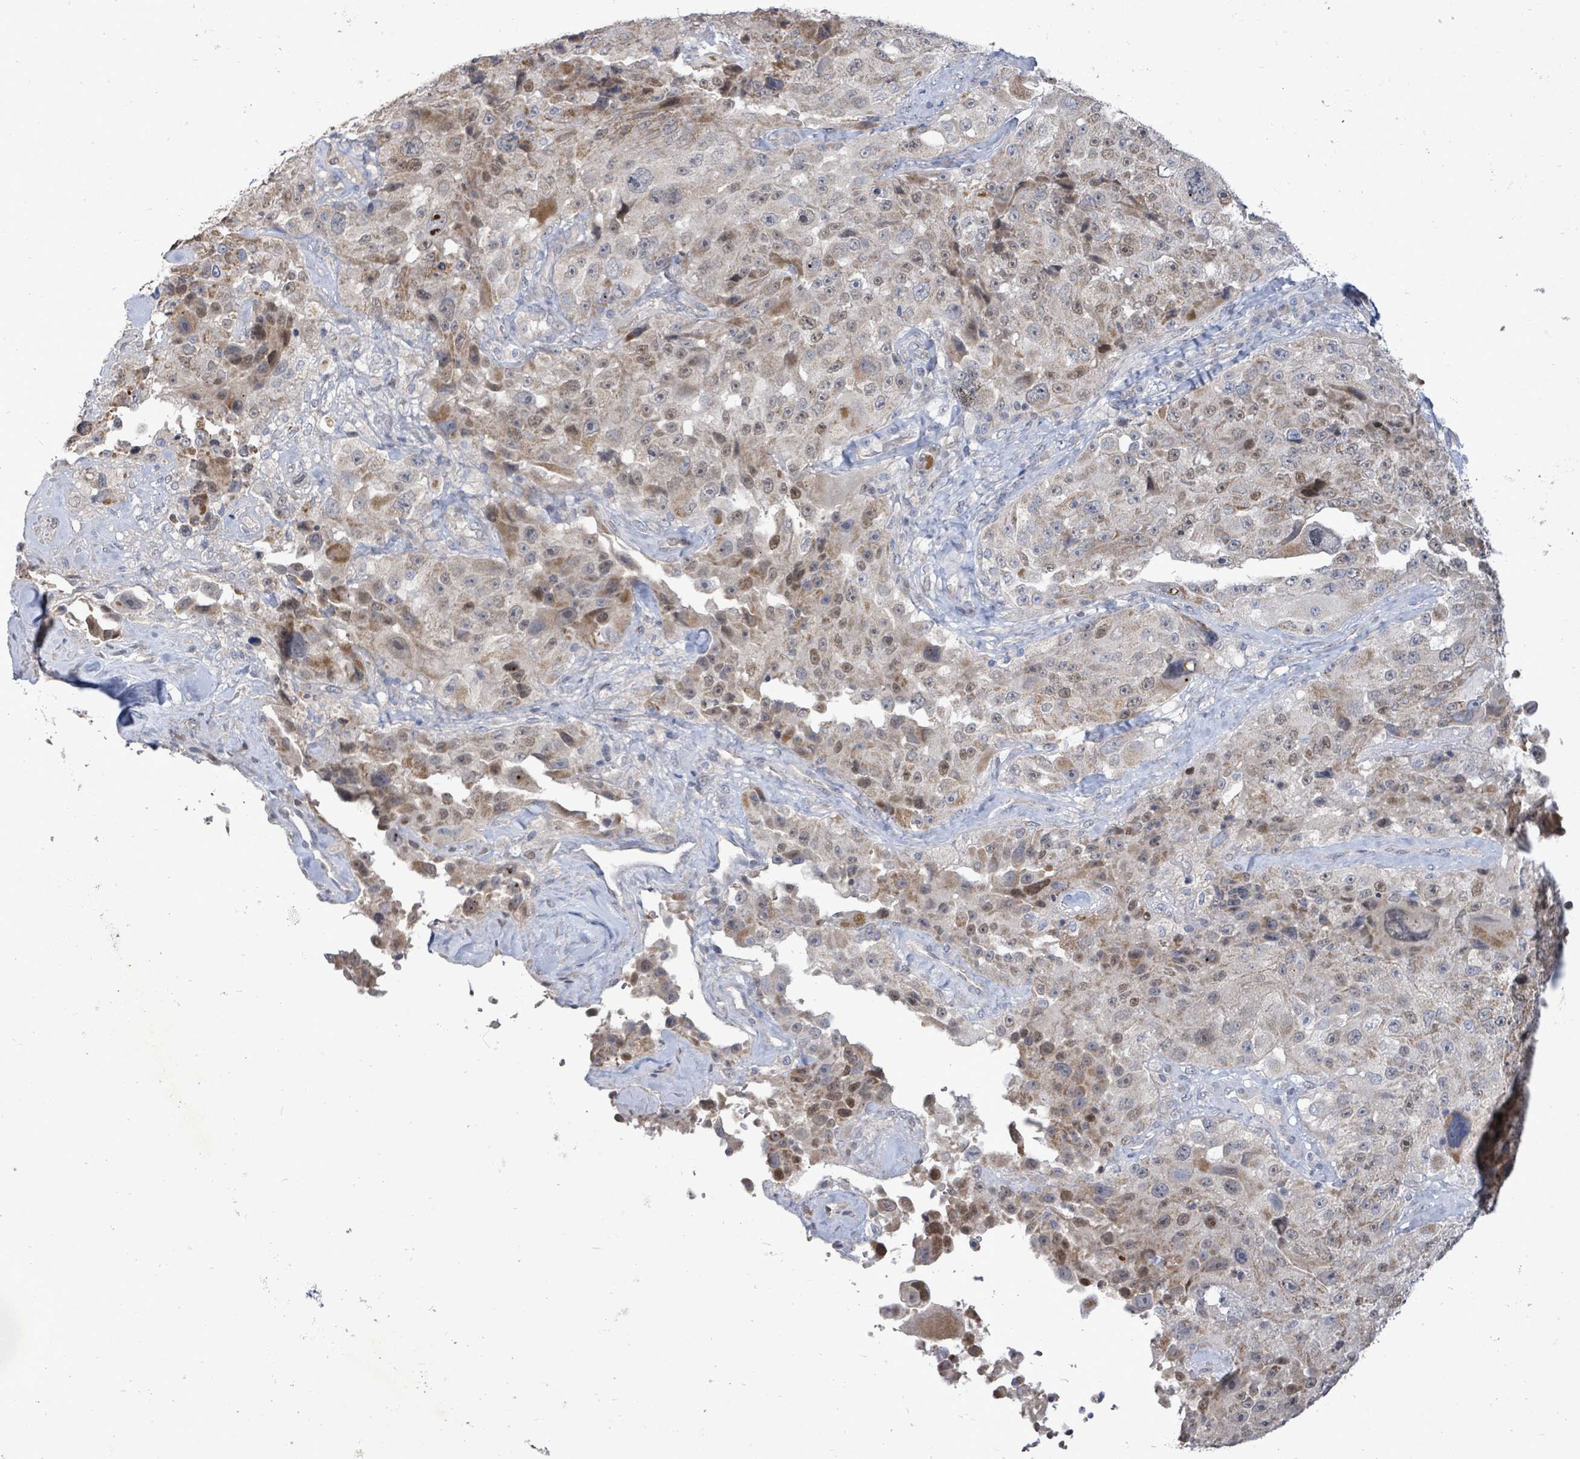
{"staining": {"intensity": "moderate", "quantity": "25%-75%", "location": "cytoplasmic/membranous,nuclear"}, "tissue": "melanoma", "cell_type": "Tumor cells", "image_type": "cancer", "snomed": [{"axis": "morphology", "description": "Malignant melanoma, Metastatic site"}, {"axis": "topography", "description": "Lymph node"}], "caption": "Tumor cells show medium levels of moderate cytoplasmic/membranous and nuclear positivity in about 25%-75% of cells in malignant melanoma (metastatic site).", "gene": "ZFPM1", "patient": {"sex": "male", "age": 62}}